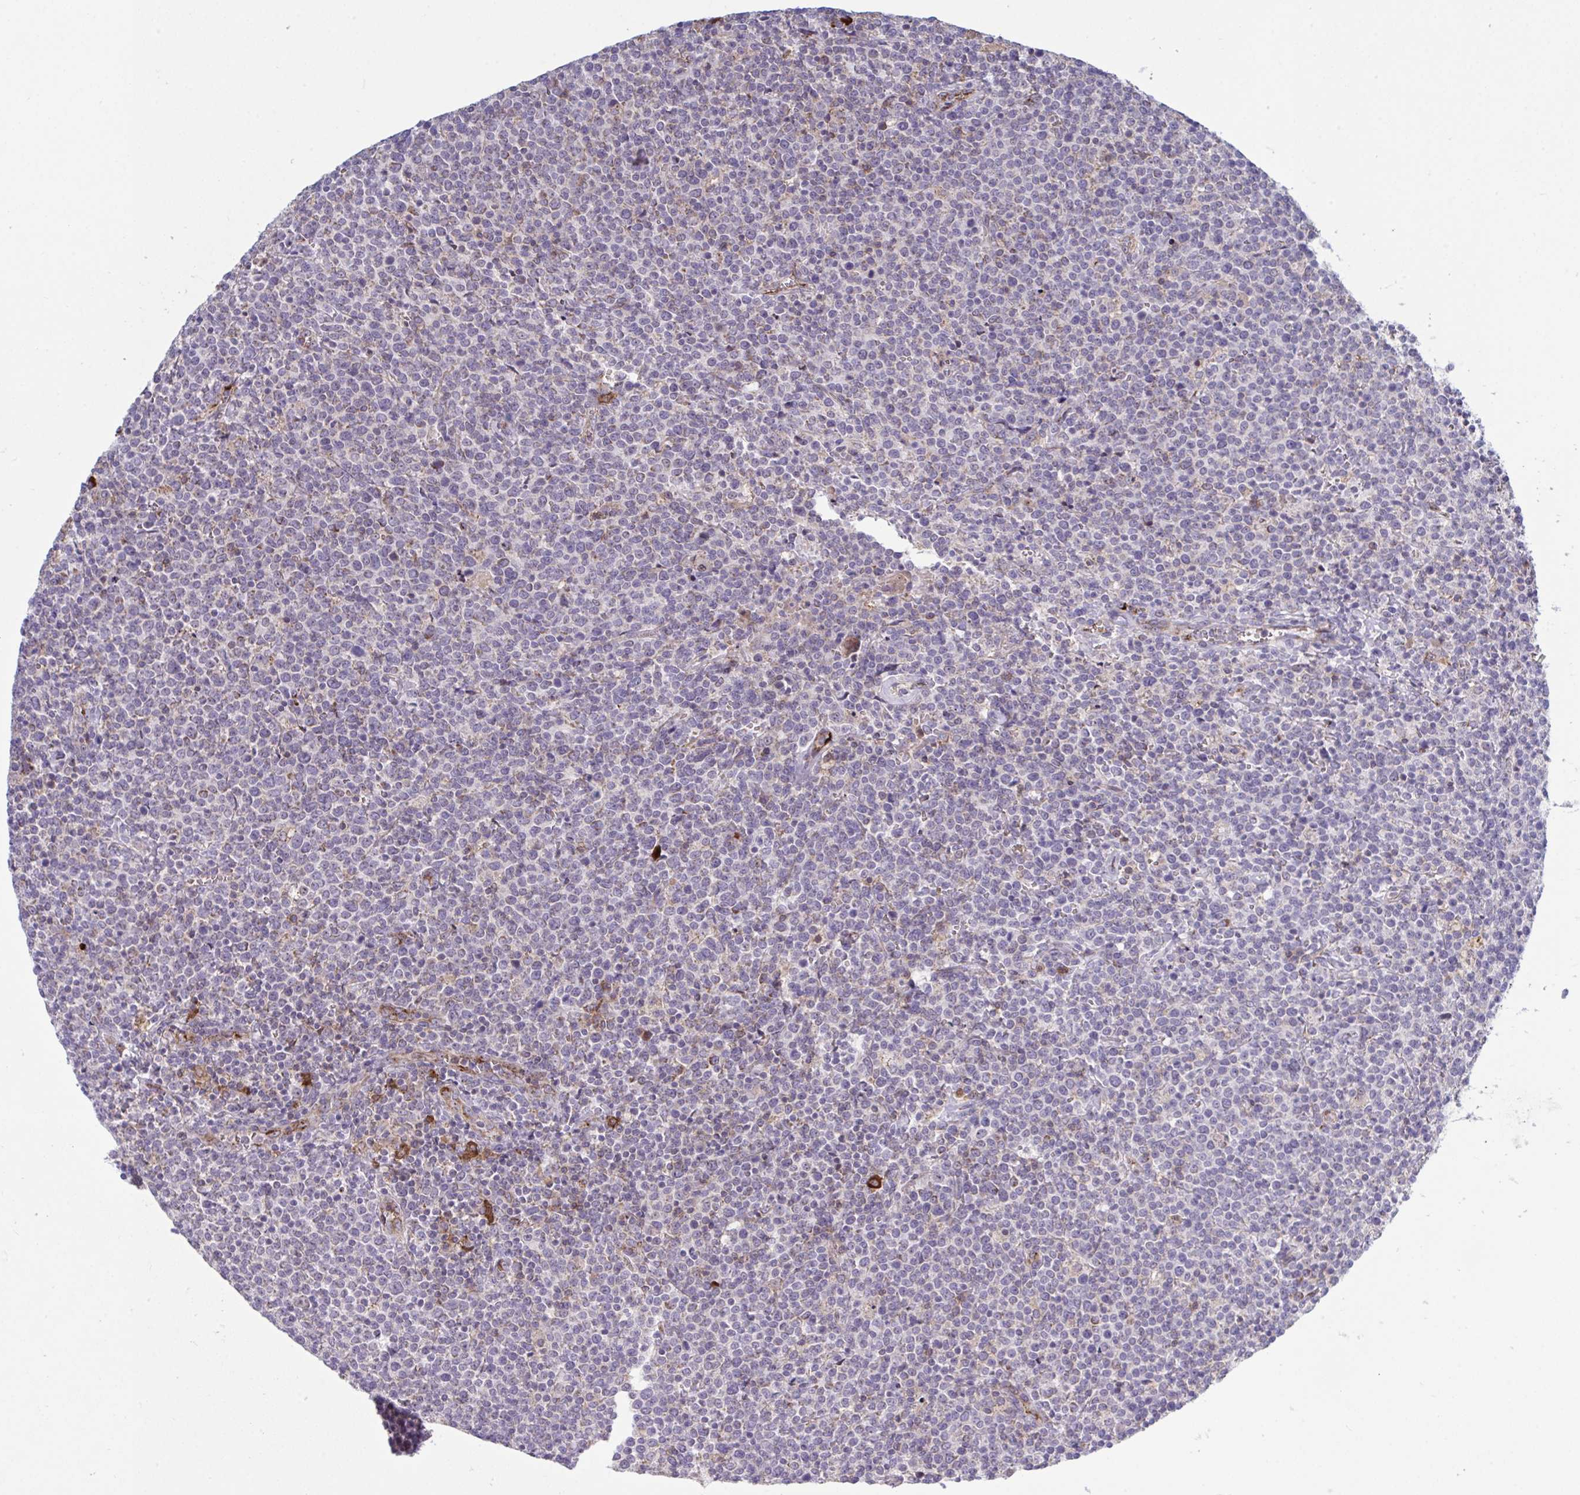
{"staining": {"intensity": "weak", "quantity": "<25%", "location": "cytoplasmic/membranous"}, "tissue": "lymphoma", "cell_type": "Tumor cells", "image_type": "cancer", "snomed": [{"axis": "morphology", "description": "Malignant lymphoma, non-Hodgkin's type, High grade"}, {"axis": "topography", "description": "Lymph node"}], "caption": "A histopathology image of lymphoma stained for a protein displays no brown staining in tumor cells.", "gene": "CD101", "patient": {"sex": "male", "age": 61}}